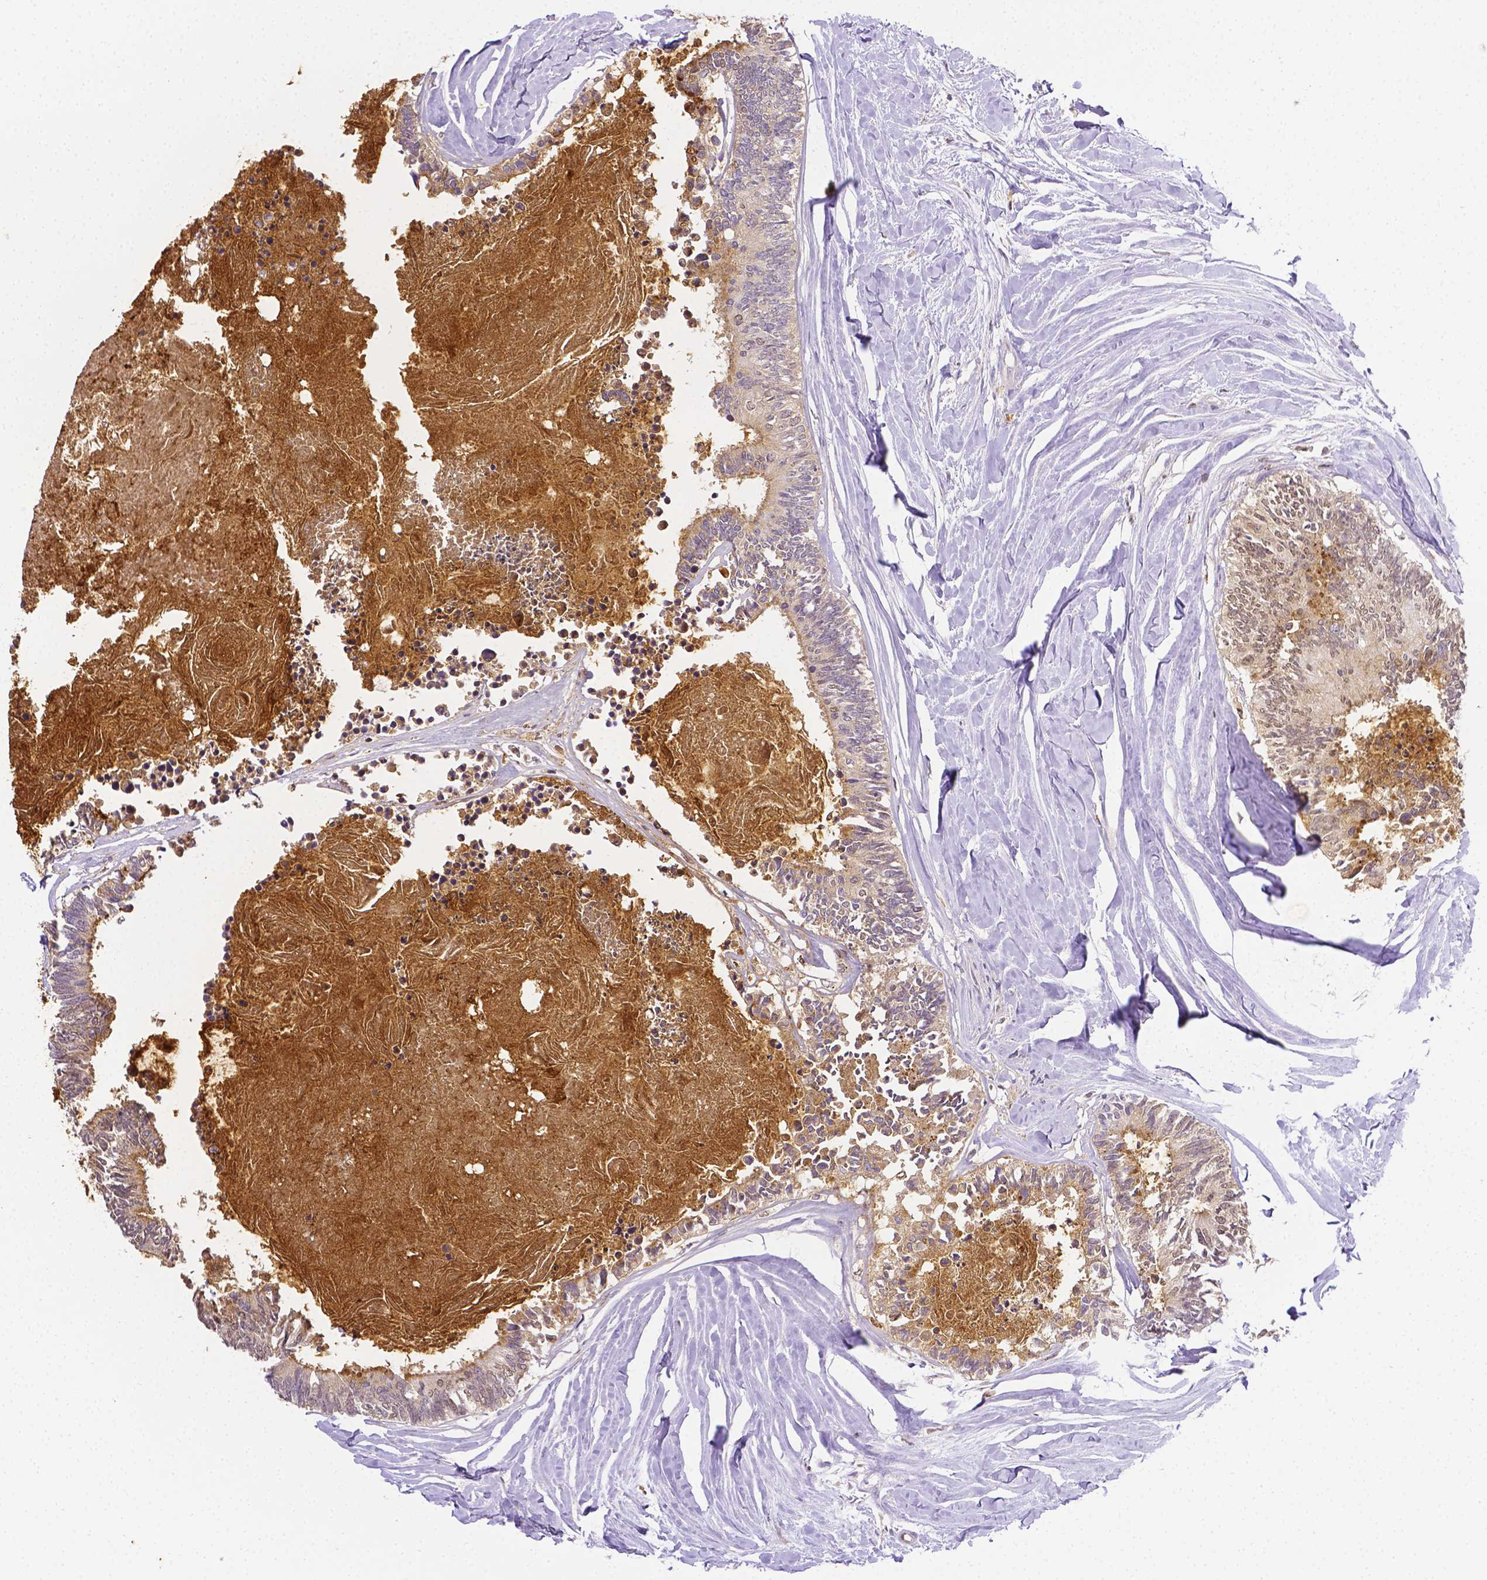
{"staining": {"intensity": "negative", "quantity": "none", "location": "none"}, "tissue": "colorectal cancer", "cell_type": "Tumor cells", "image_type": "cancer", "snomed": [{"axis": "morphology", "description": "Adenocarcinoma, NOS"}, {"axis": "topography", "description": "Colon"}, {"axis": "topography", "description": "Rectum"}], "caption": "Immunohistochemical staining of colorectal adenocarcinoma exhibits no significant staining in tumor cells.", "gene": "NXPH2", "patient": {"sex": "male", "age": 57}}